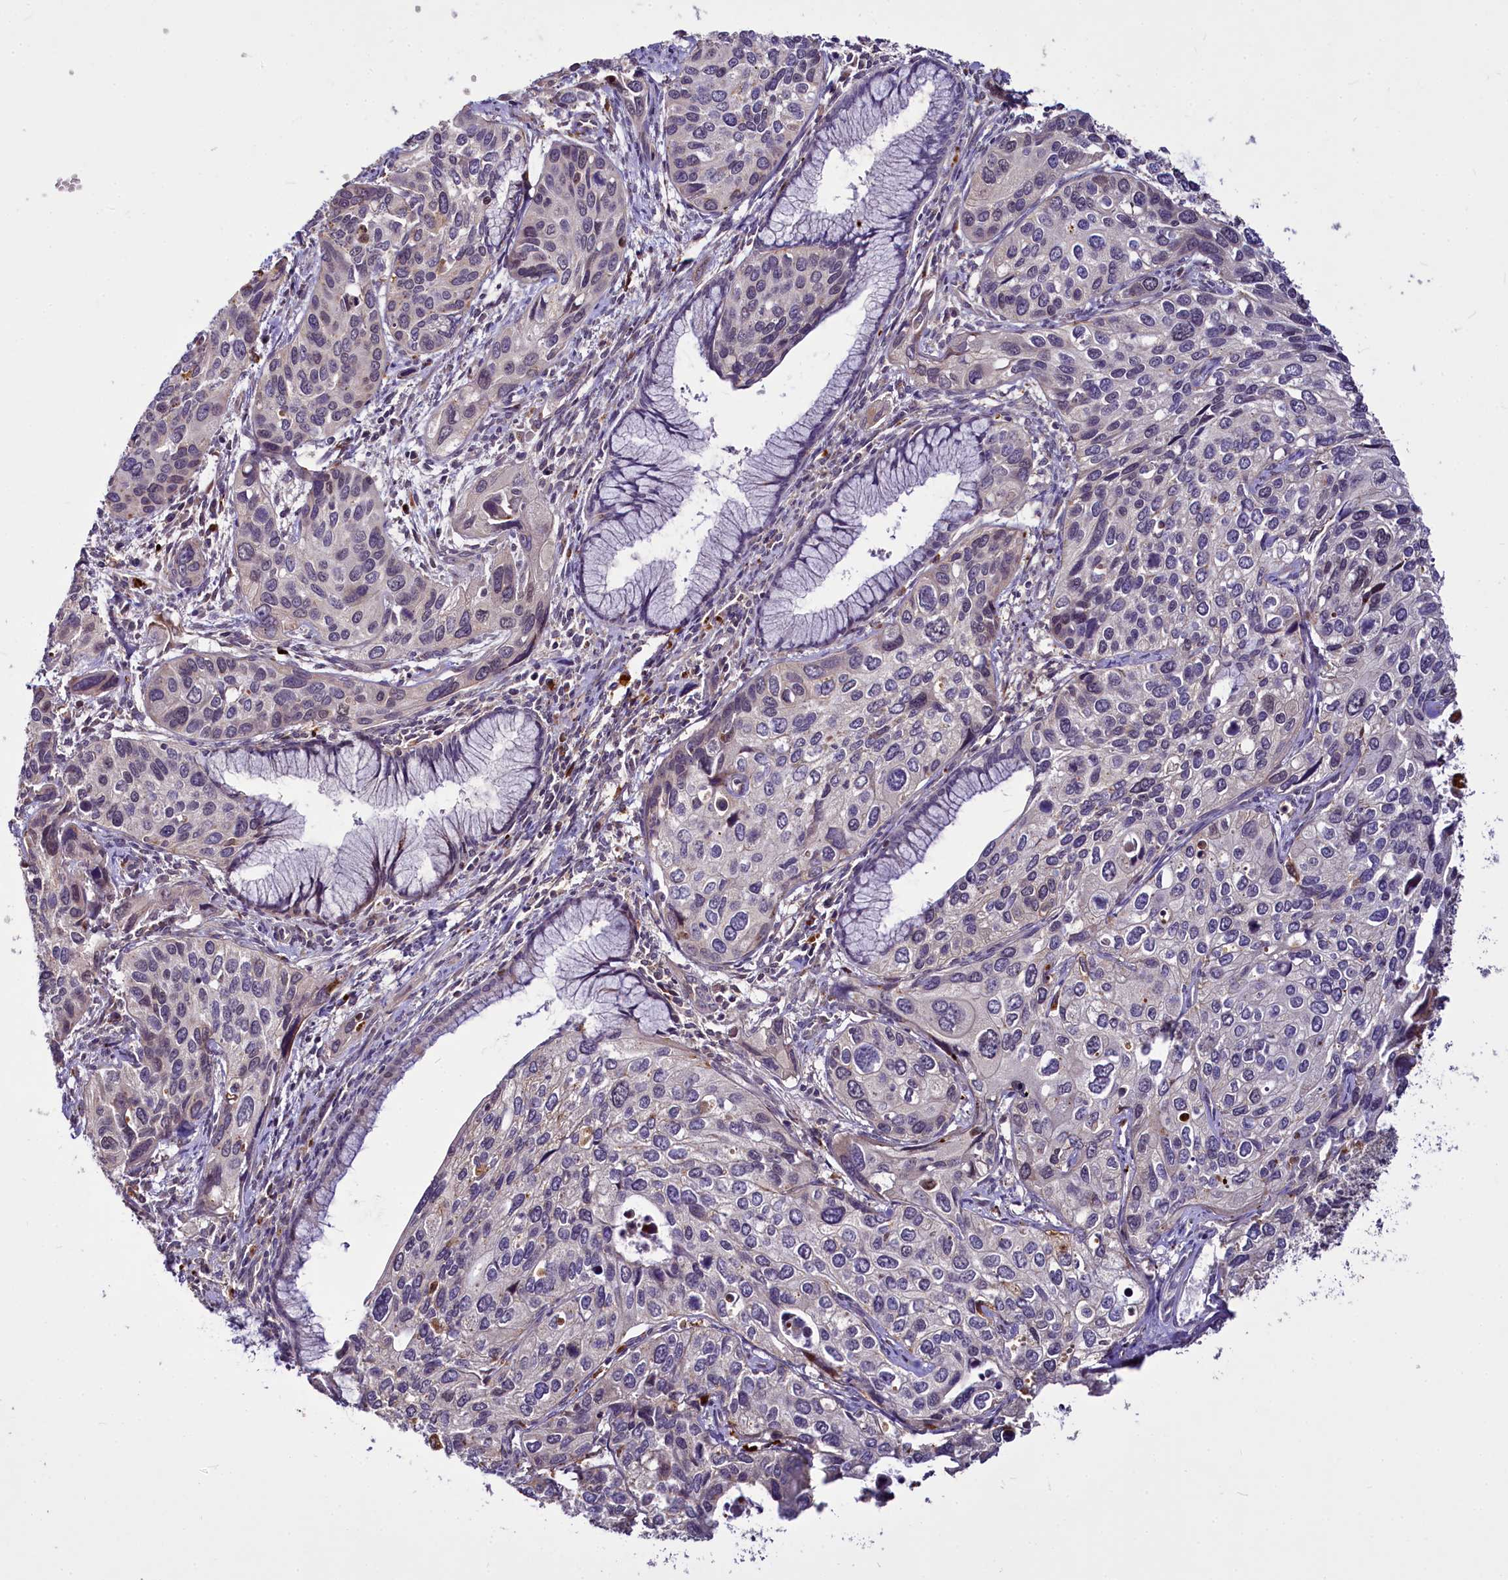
{"staining": {"intensity": "strong", "quantity": "<25%", "location": "cytoplasmic/membranous"}, "tissue": "cervical cancer", "cell_type": "Tumor cells", "image_type": "cancer", "snomed": [{"axis": "morphology", "description": "Squamous cell carcinoma, NOS"}, {"axis": "topography", "description": "Cervix"}], "caption": "Tumor cells demonstrate medium levels of strong cytoplasmic/membranous expression in approximately <25% of cells in squamous cell carcinoma (cervical).", "gene": "C11orf86", "patient": {"sex": "female", "age": 55}}